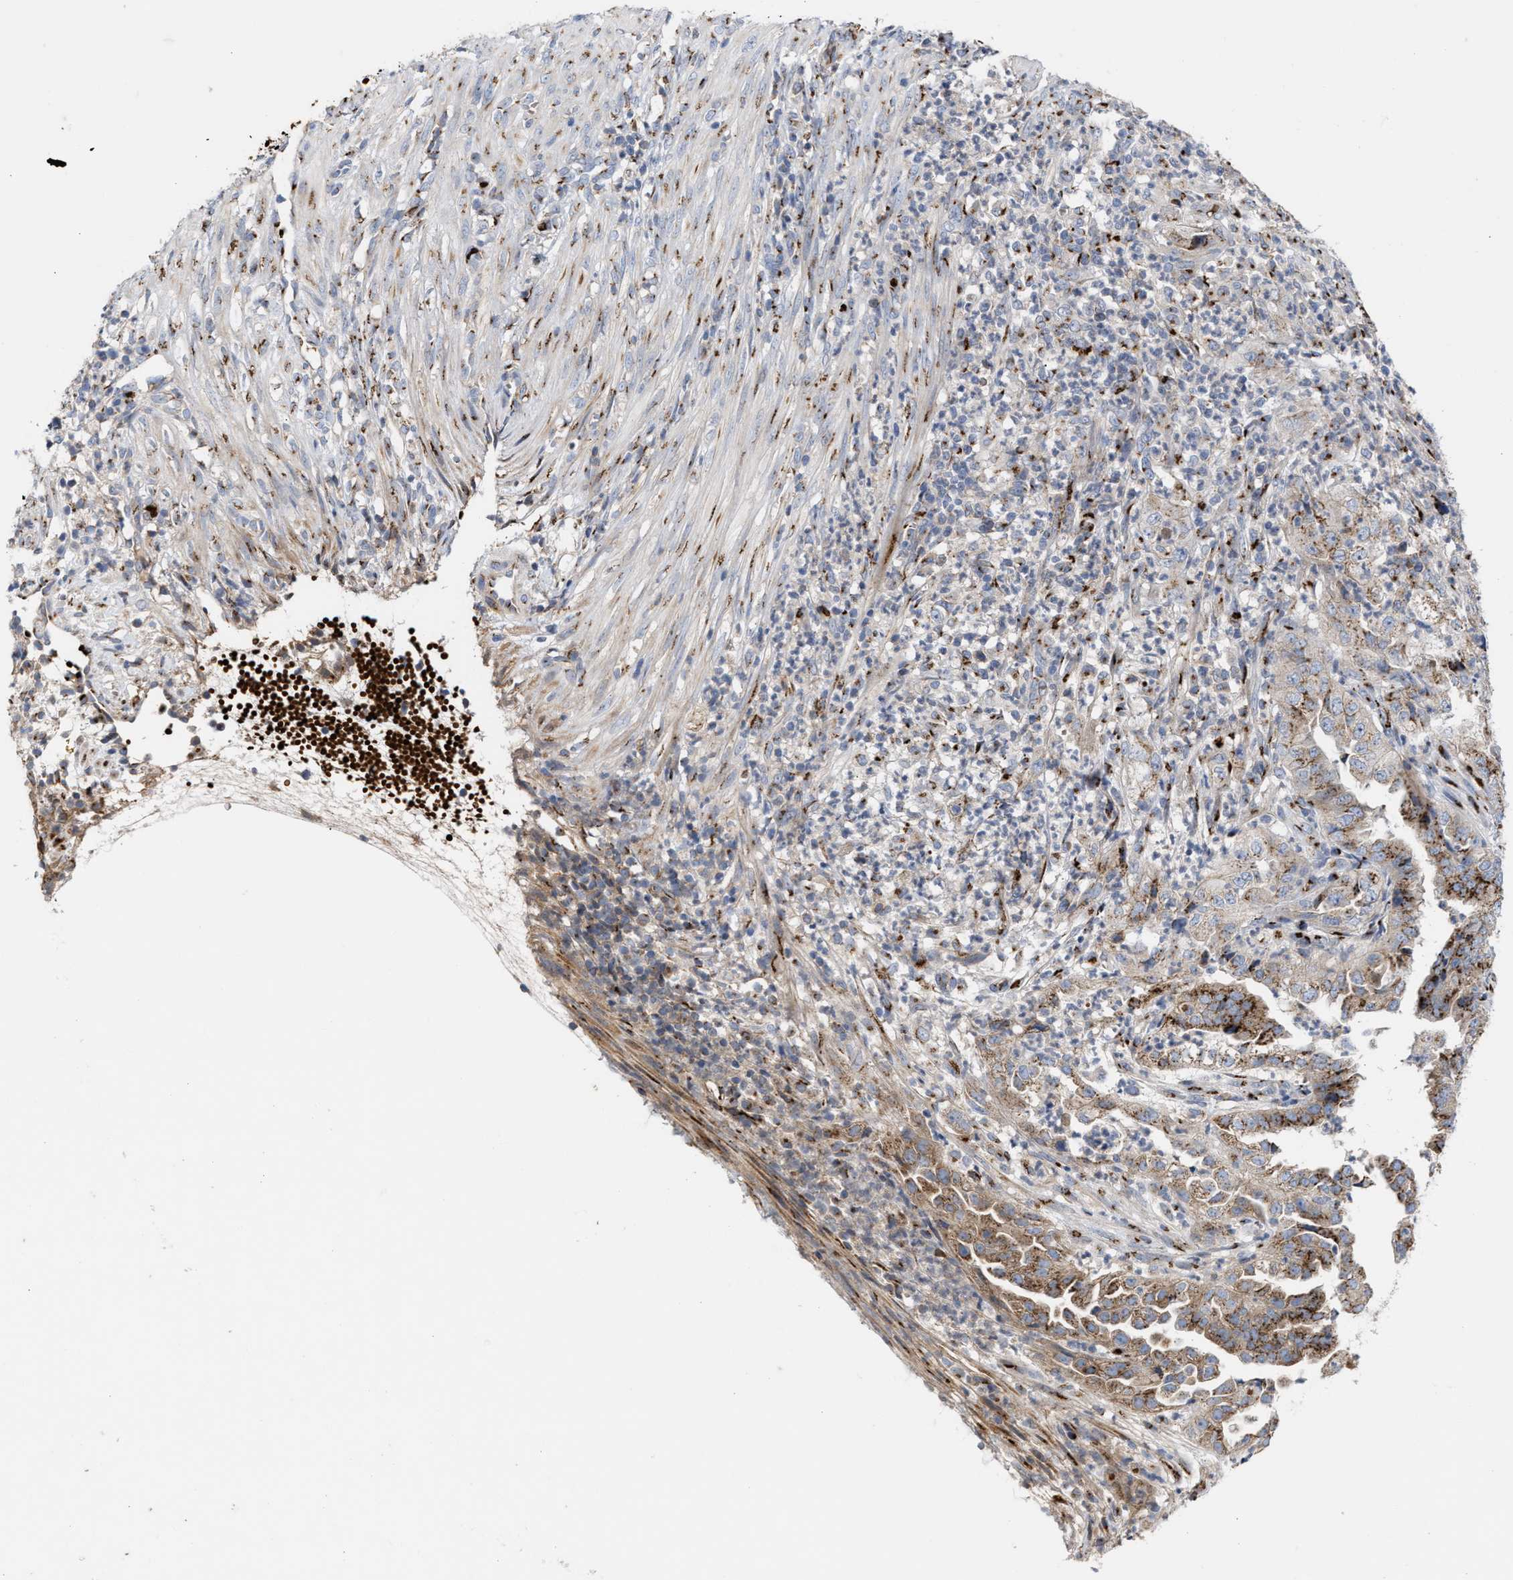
{"staining": {"intensity": "strong", "quantity": ">75%", "location": "cytoplasmic/membranous"}, "tissue": "endometrial cancer", "cell_type": "Tumor cells", "image_type": "cancer", "snomed": [{"axis": "morphology", "description": "Adenocarcinoma, NOS"}, {"axis": "topography", "description": "Endometrium"}], "caption": "Immunohistochemical staining of endometrial cancer displays high levels of strong cytoplasmic/membranous positivity in about >75% of tumor cells.", "gene": "CCL2", "patient": {"sex": "female", "age": 51}}